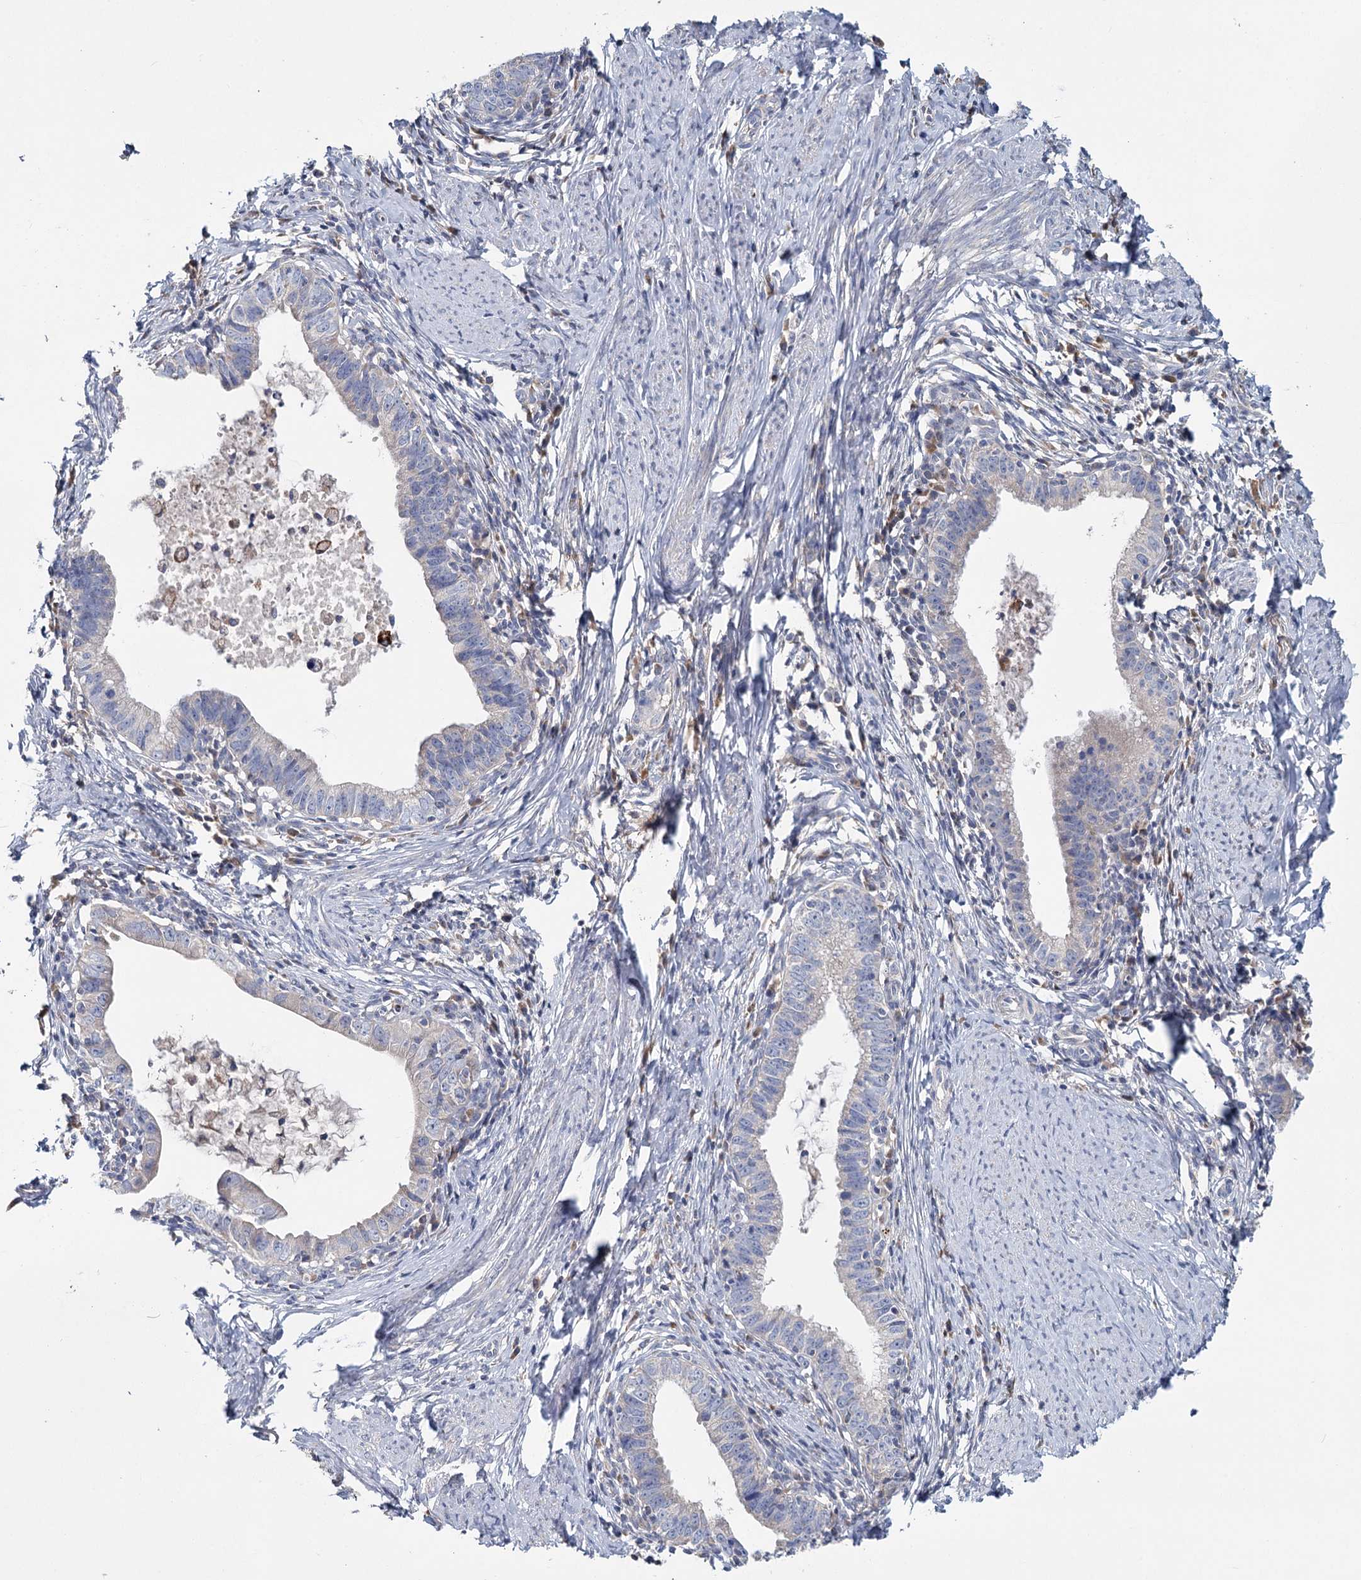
{"staining": {"intensity": "negative", "quantity": "none", "location": "none"}, "tissue": "cervical cancer", "cell_type": "Tumor cells", "image_type": "cancer", "snomed": [{"axis": "morphology", "description": "Adenocarcinoma, NOS"}, {"axis": "topography", "description": "Cervix"}], "caption": "High magnification brightfield microscopy of adenocarcinoma (cervical) stained with DAB (3,3'-diaminobenzidine) (brown) and counterstained with hematoxylin (blue): tumor cells show no significant staining. Brightfield microscopy of IHC stained with DAB (brown) and hematoxylin (blue), captured at high magnification.", "gene": "ANKRD16", "patient": {"sex": "female", "age": 36}}